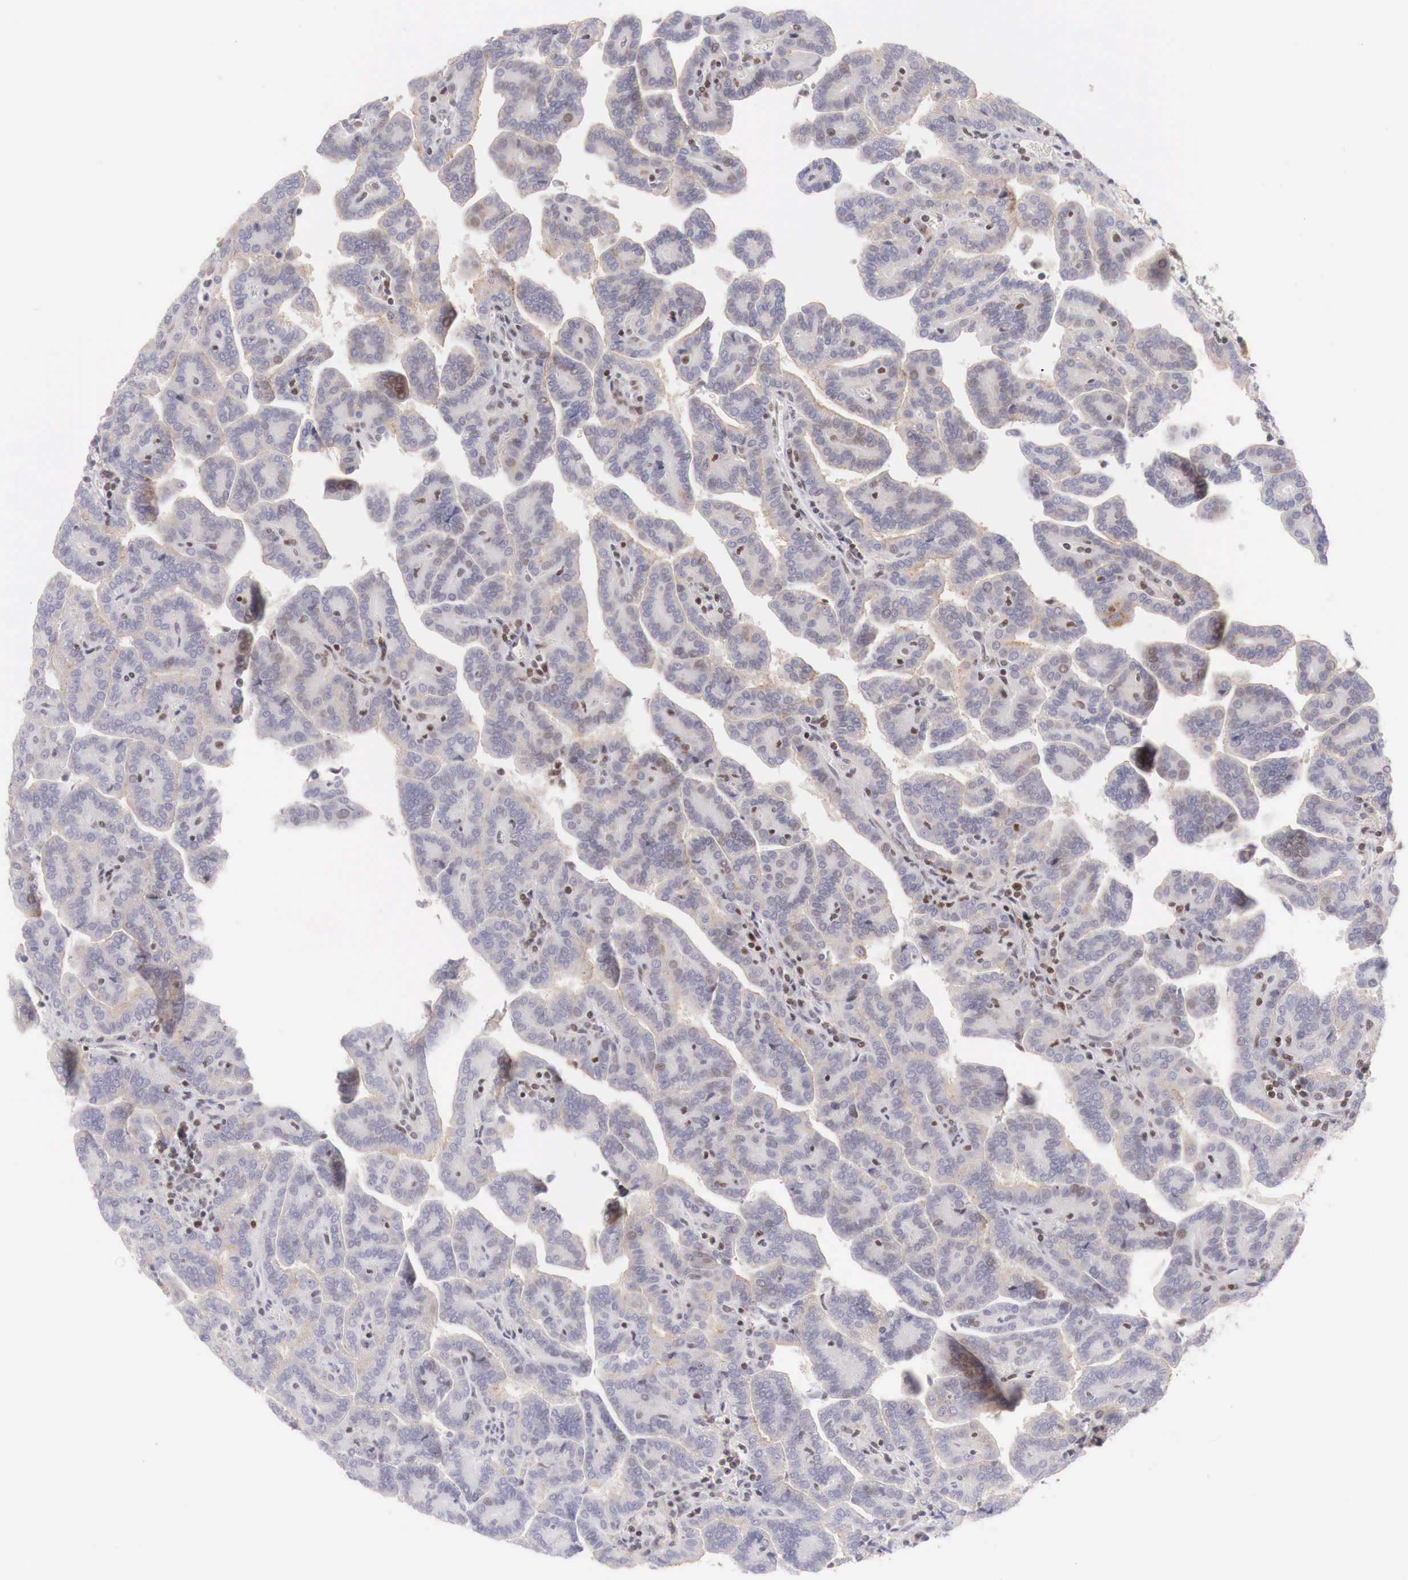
{"staining": {"intensity": "weak", "quantity": "25%-75%", "location": "none"}, "tissue": "renal cancer", "cell_type": "Tumor cells", "image_type": "cancer", "snomed": [{"axis": "morphology", "description": "Adenocarcinoma, NOS"}, {"axis": "topography", "description": "Kidney"}], "caption": "Adenocarcinoma (renal) stained with a protein marker reveals weak staining in tumor cells.", "gene": "CLCN5", "patient": {"sex": "male", "age": 61}}